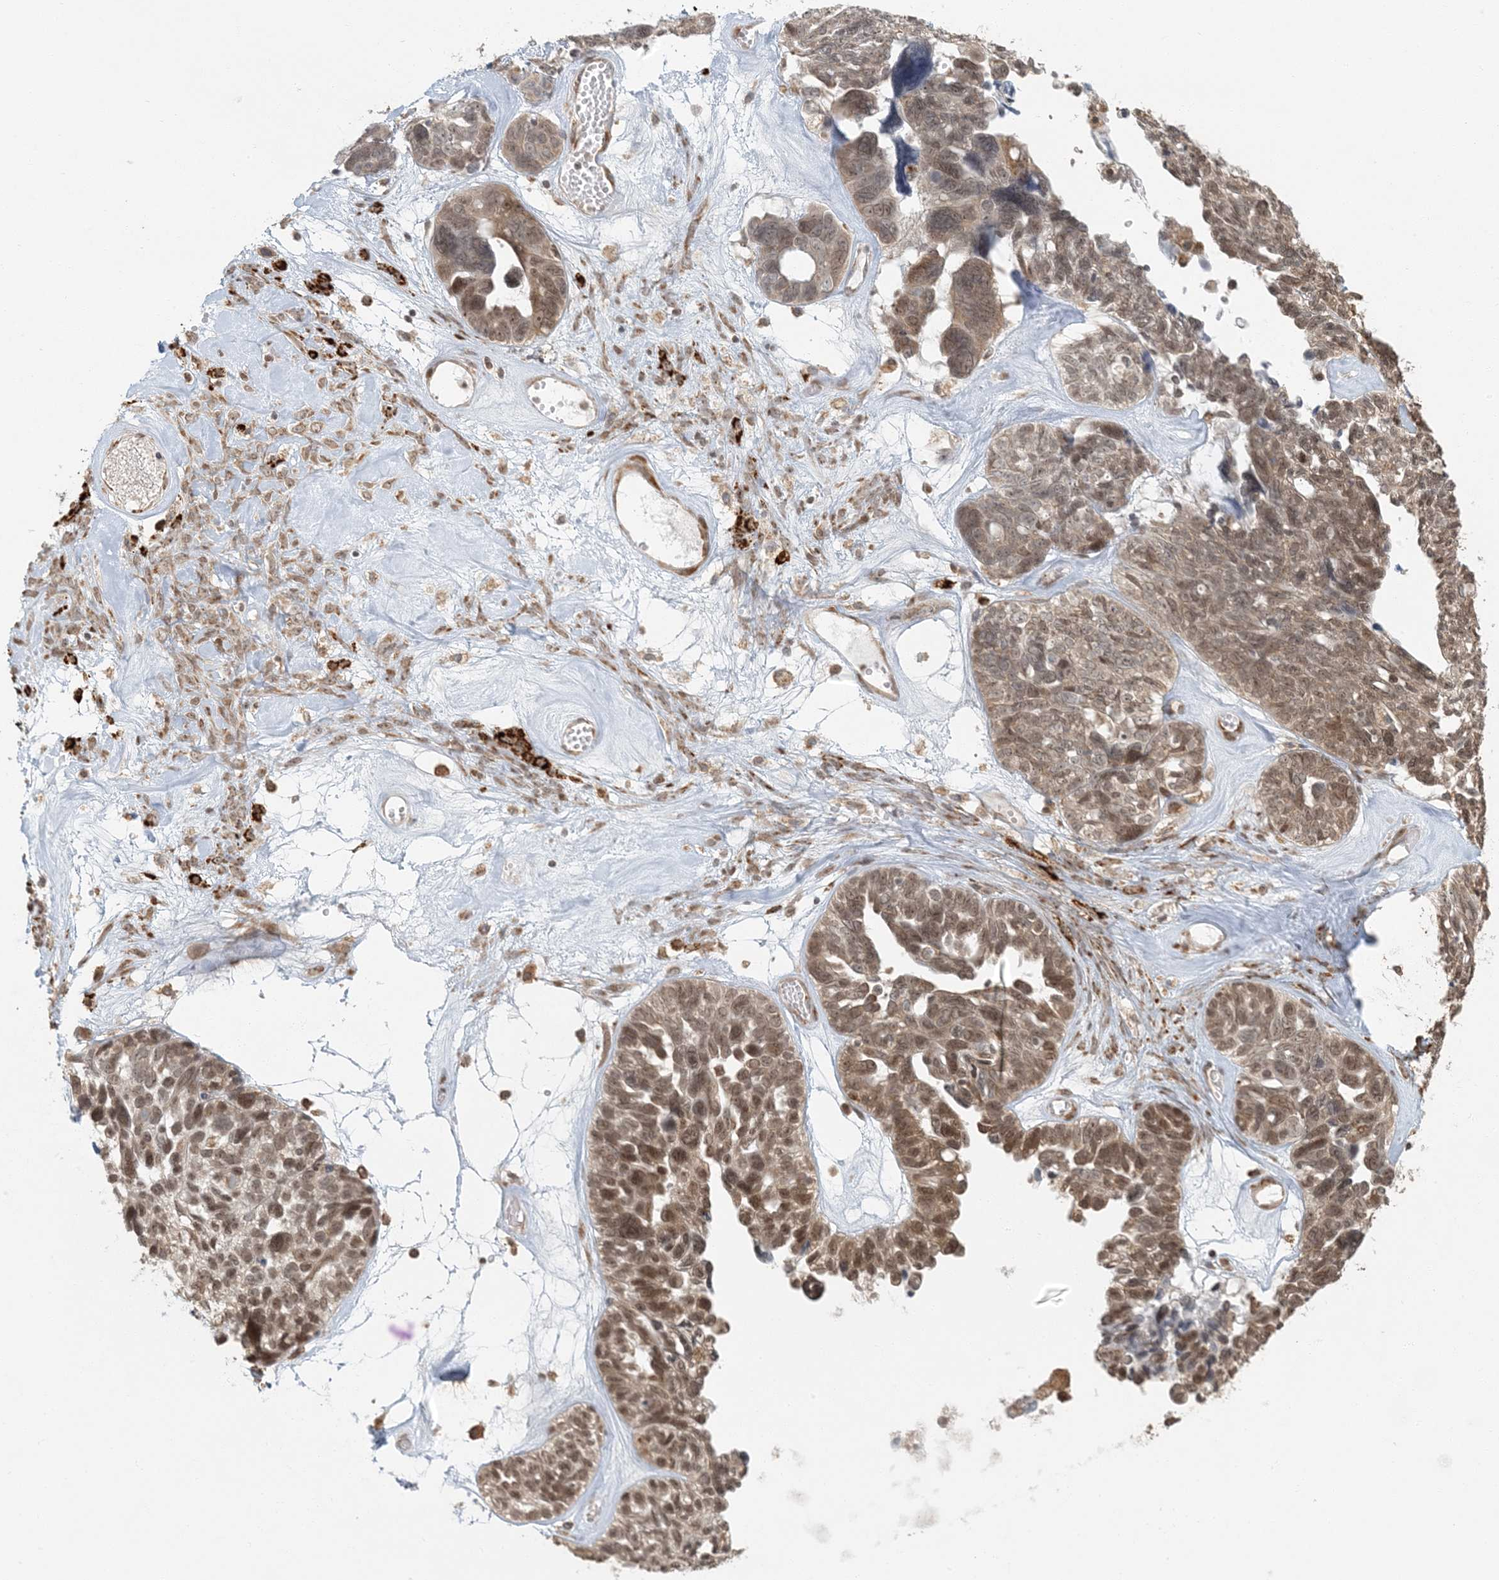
{"staining": {"intensity": "moderate", "quantity": ">75%", "location": "nuclear"}, "tissue": "ovarian cancer", "cell_type": "Tumor cells", "image_type": "cancer", "snomed": [{"axis": "morphology", "description": "Cystadenocarcinoma, serous, NOS"}, {"axis": "topography", "description": "Ovary"}], "caption": "Approximately >75% of tumor cells in human serous cystadenocarcinoma (ovarian) exhibit moderate nuclear protein staining as visualized by brown immunohistochemical staining.", "gene": "AK9", "patient": {"sex": "female", "age": 79}}